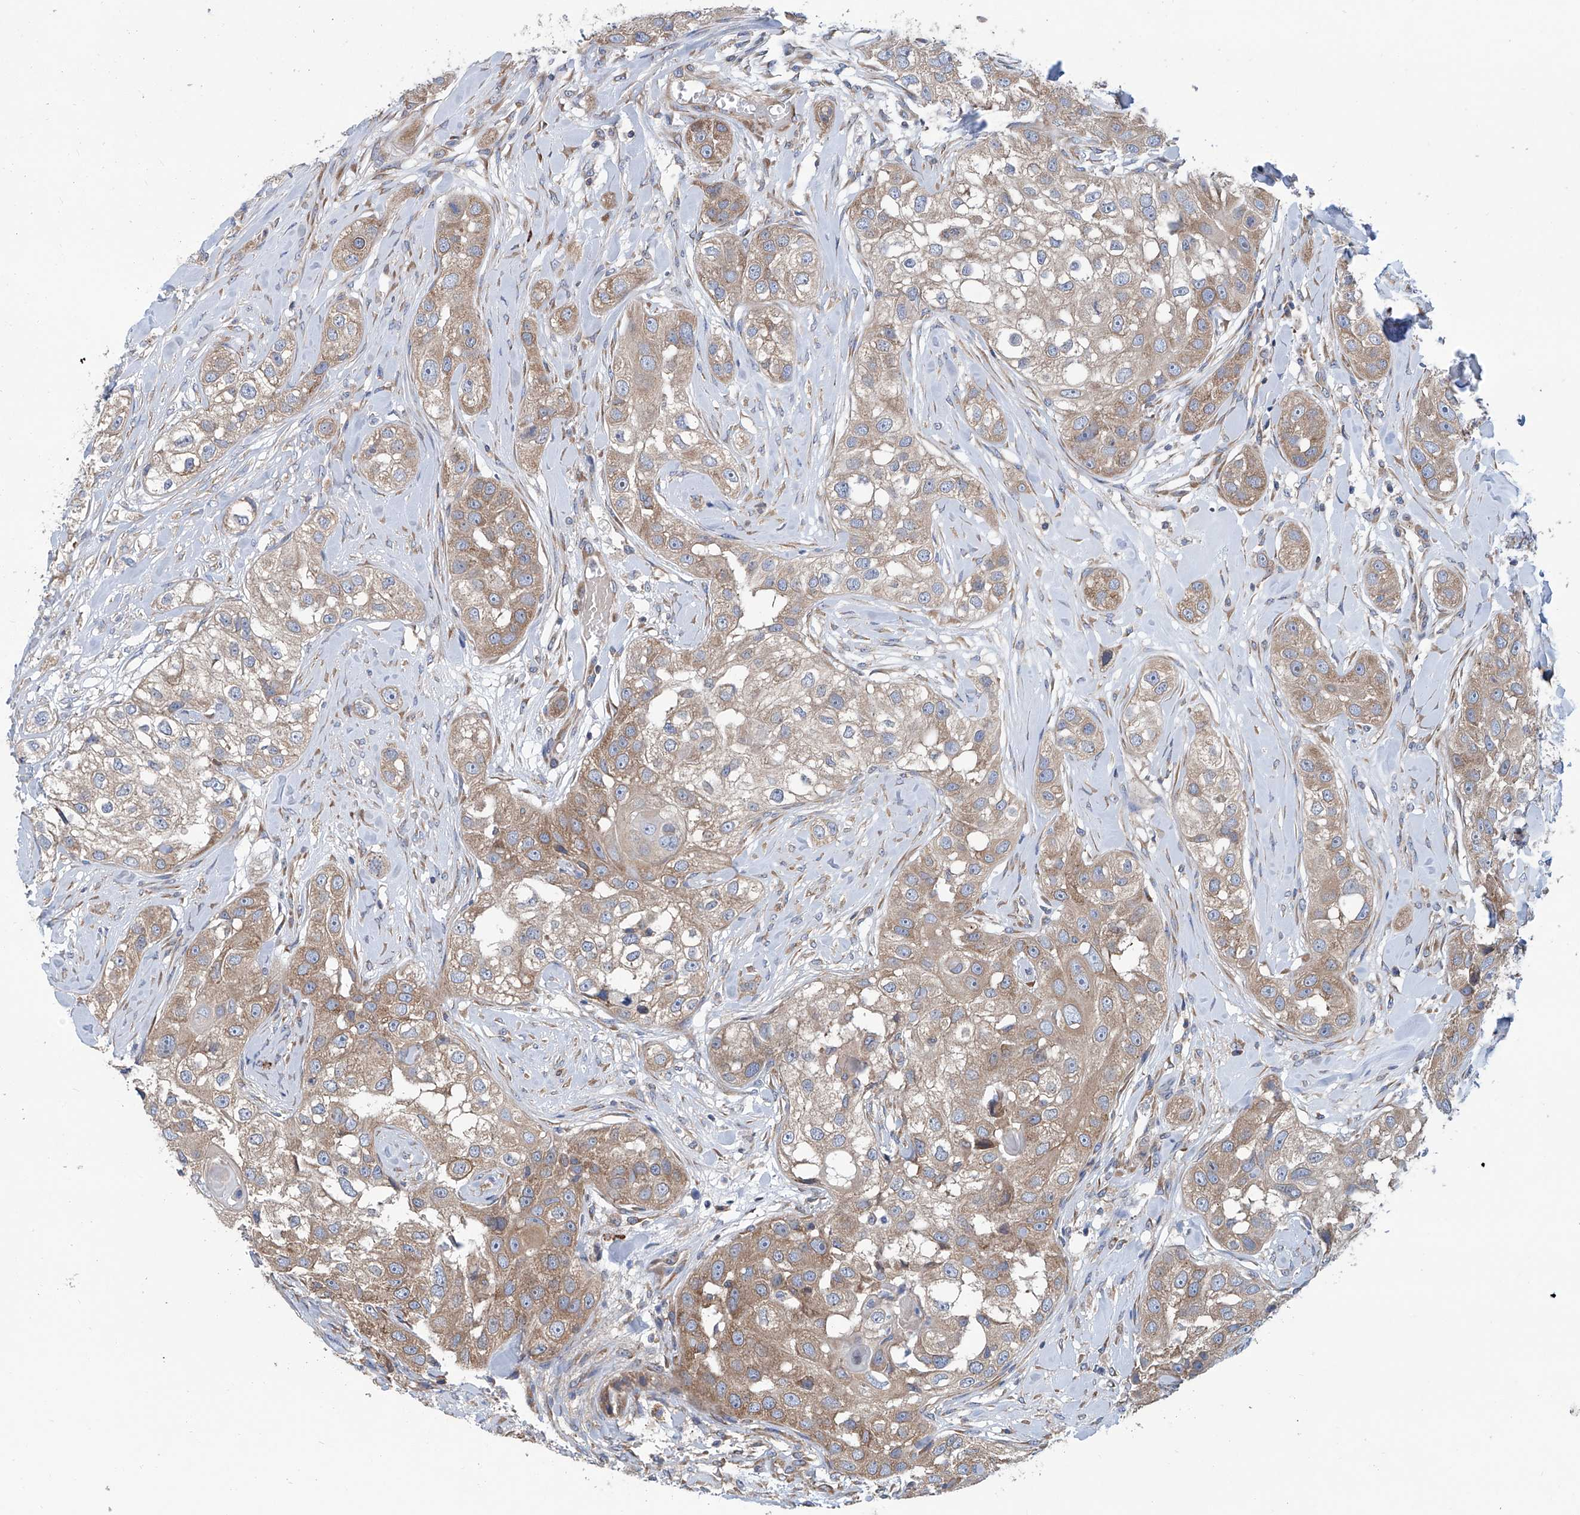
{"staining": {"intensity": "weak", "quantity": ">75%", "location": "cytoplasmic/membranous"}, "tissue": "head and neck cancer", "cell_type": "Tumor cells", "image_type": "cancer", "snomed": [{"axis": "morphology", "description": "Normal tissue, NOS"}, {"axis": "morphology", "description": "Squamous cell carcinoma, NOS"}, {"axis": "topography", "description": "Skeletal muscle"}, {"axis": "topography", "description": "Head-Neck"}], "caption": "Head and neck cancer stained for a protein (brown) exhibits weak cytoplasmic/membranous positive staining in about >75% of tumor cells.", "gene": "SENP2", "patient": {"sex": "male", "age": 51}}